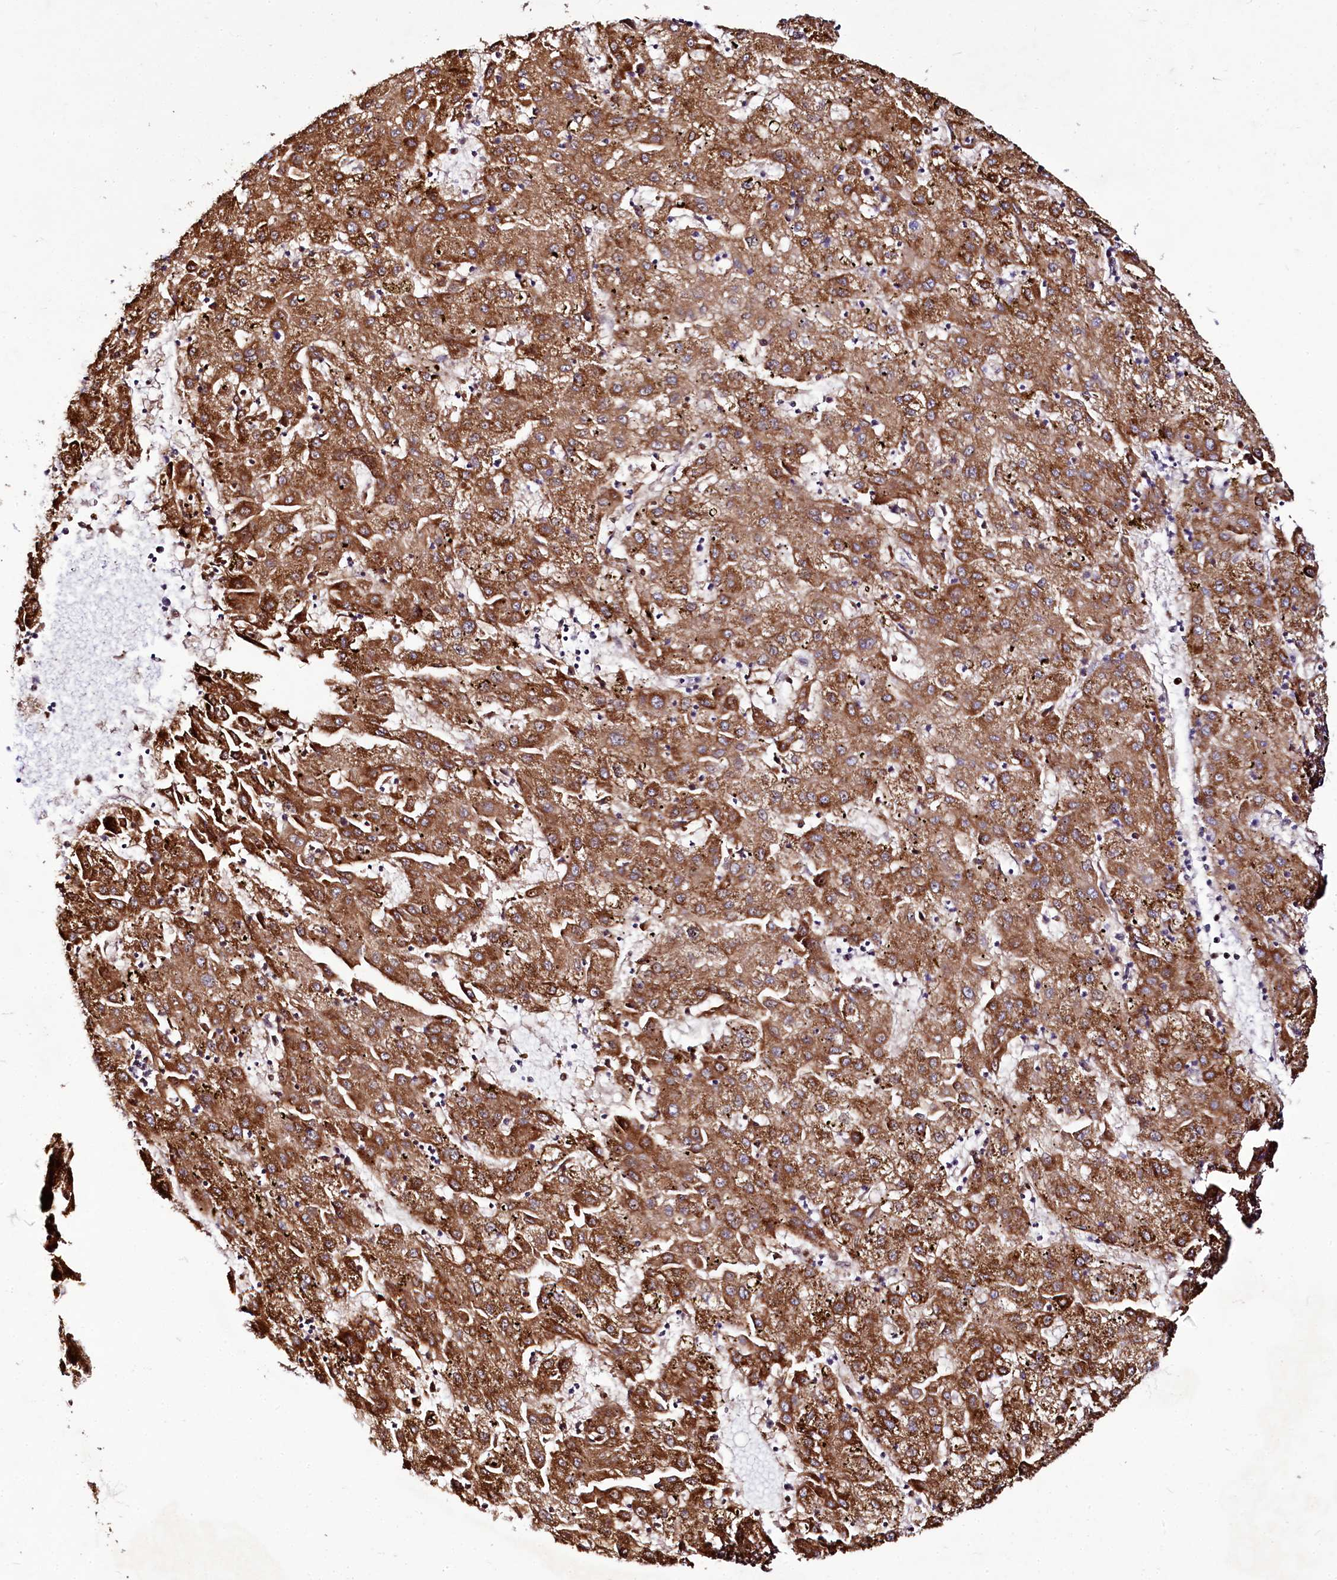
{"staining": {"intensity": "strong", "quantity": ">75%", "location": "cytoplasmic/membranous"}, "tissue": "liver cancer", "cell_type": "Tumor cells", "image_type": "cancer", "snomed": [{"axis": "morphology", "description": "Carcinoma, Hepatocellular, NOS"}, {"axis": "topography", "description": "Liver"}], "caption": "Strong cytoplasmic/membranous protein positivity is appreciated in about >75% of tumor cells in liver cancer.", "gene": "ZC3H12C", "patient": {"sex": "male", "age": 72}}